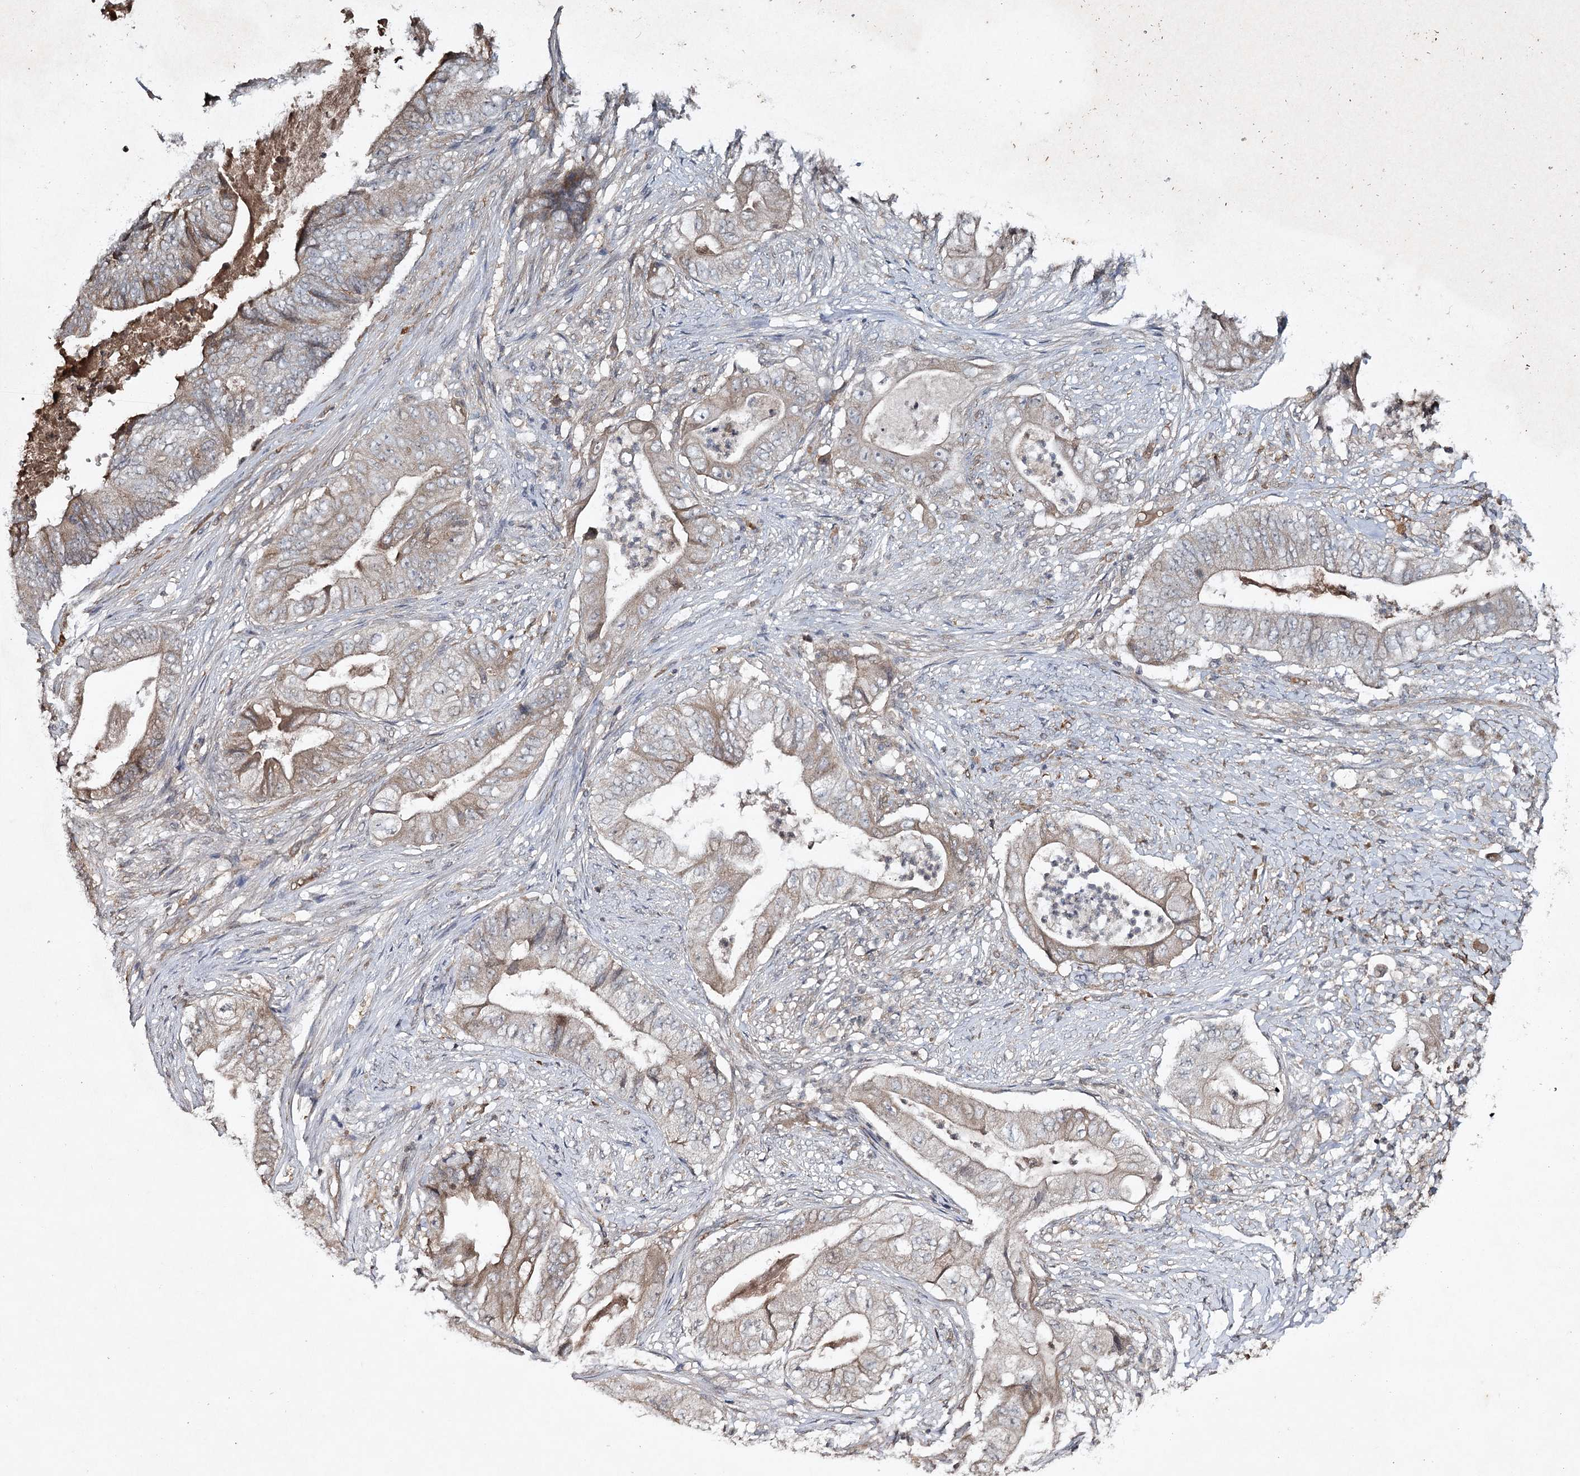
{"staining": {"intensity": "weak", "quantity": "<25%", "location": "cytoplasmic/membranous"}, "tissue": "stomach cancer", "cell_type": "Tumor cells", "image_type": "cancer", "snomed": [{"axis": "morphology", "description": "Adenocarcinoma, NOS"}, {"axis": "topography", "description": "Stomach"}], "caption": "The IHC photomicrograph has no significant staining in tumor cells of adenocarcinoma (stomach) tissue.", "gene": "CYP2B6", "patient": {"sex": "female", "age": 73}}